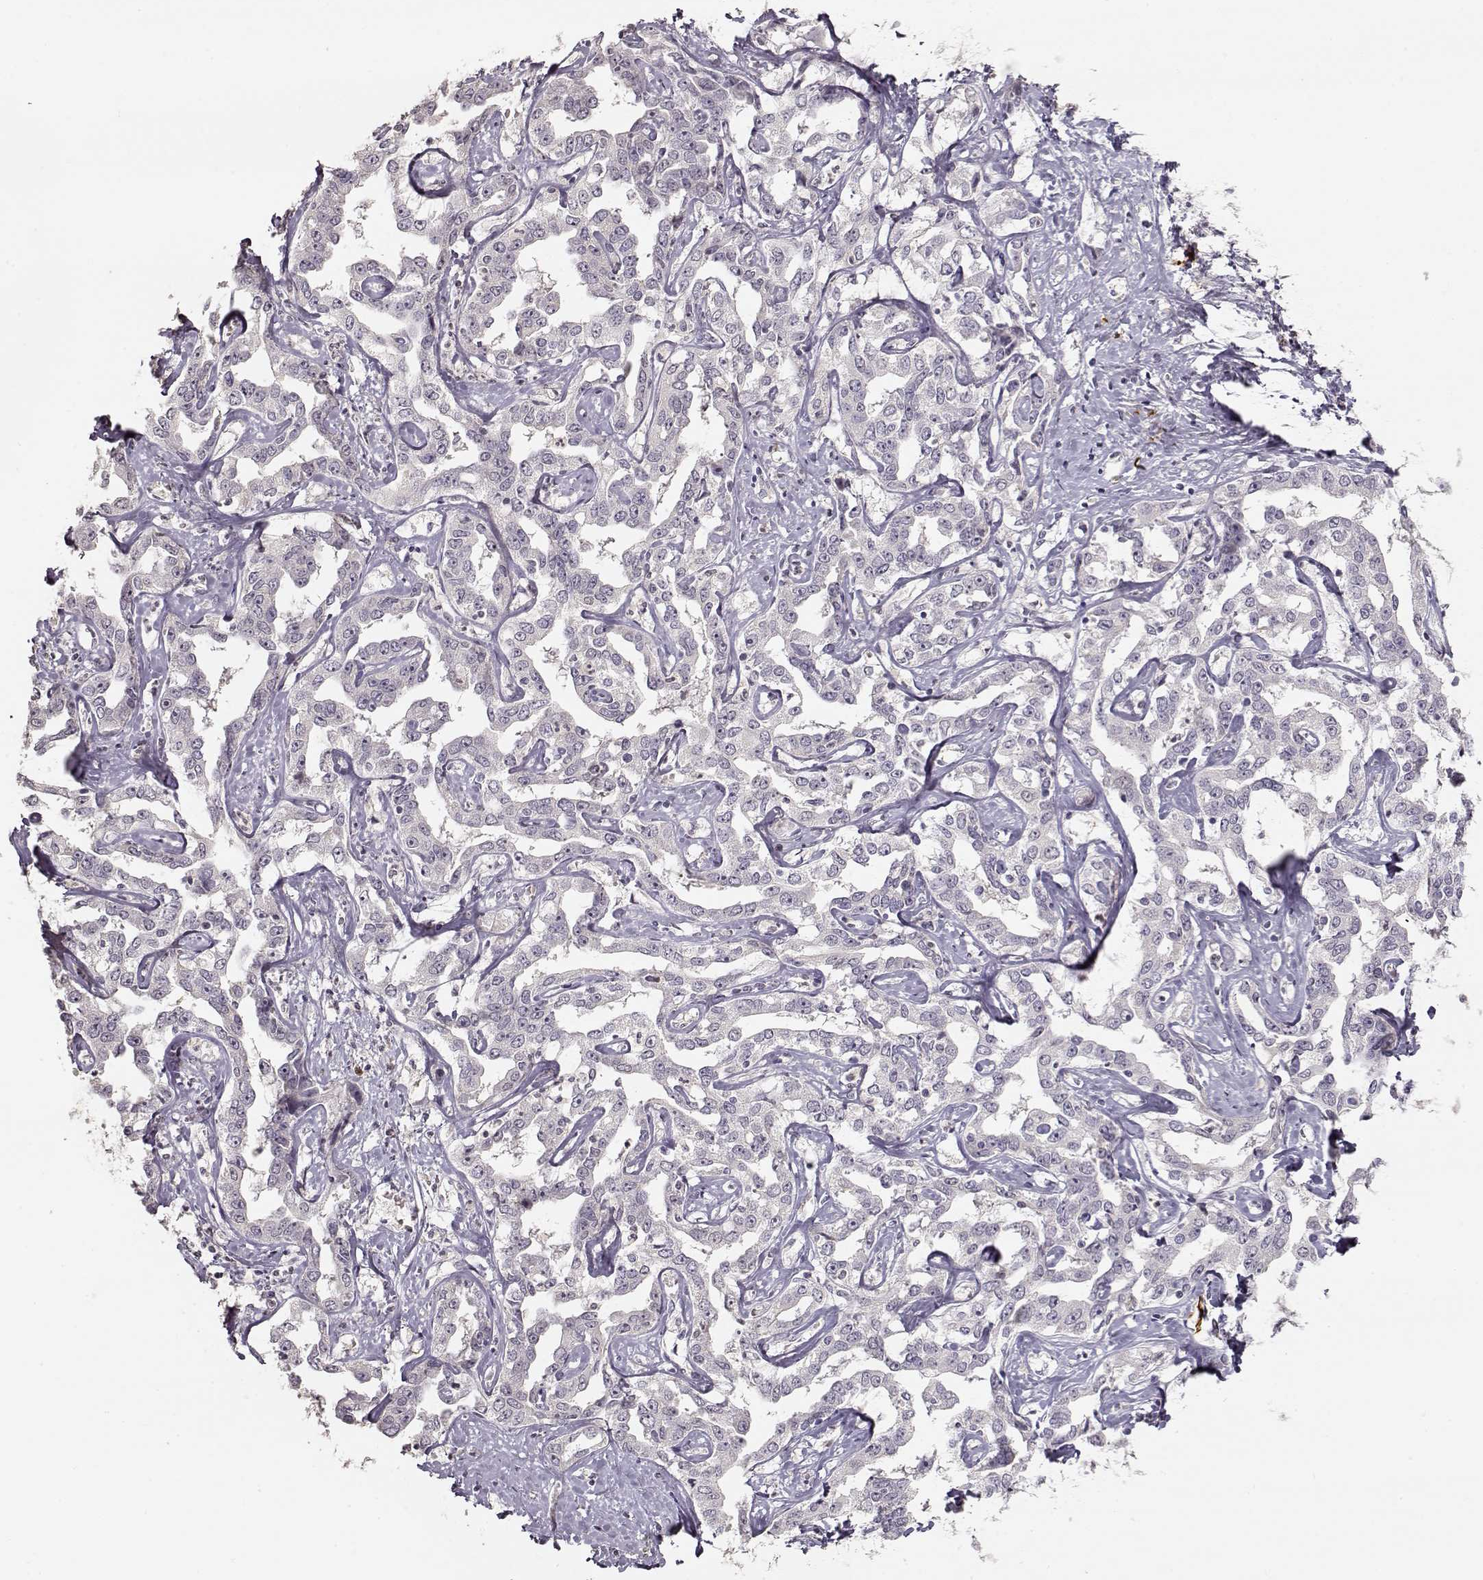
{"staining": {"intensity": "negative", "quantity": "none", "location": "none"}, "tissue": "liver cancer", "cell_type": "Tumor cells", "image_type": "cancer", "snomed": [{"axis": "morphology", "description": "Cholangiocarcinoma"}, {"axis": "topography", "description": "Liver"}], "caption": "Photomicrograph shows no significant protein expression in tumor cells of cholangiocarcinoma (liver).", "gene": "S100B", "patient": {"sex": "male", "age": 59}}